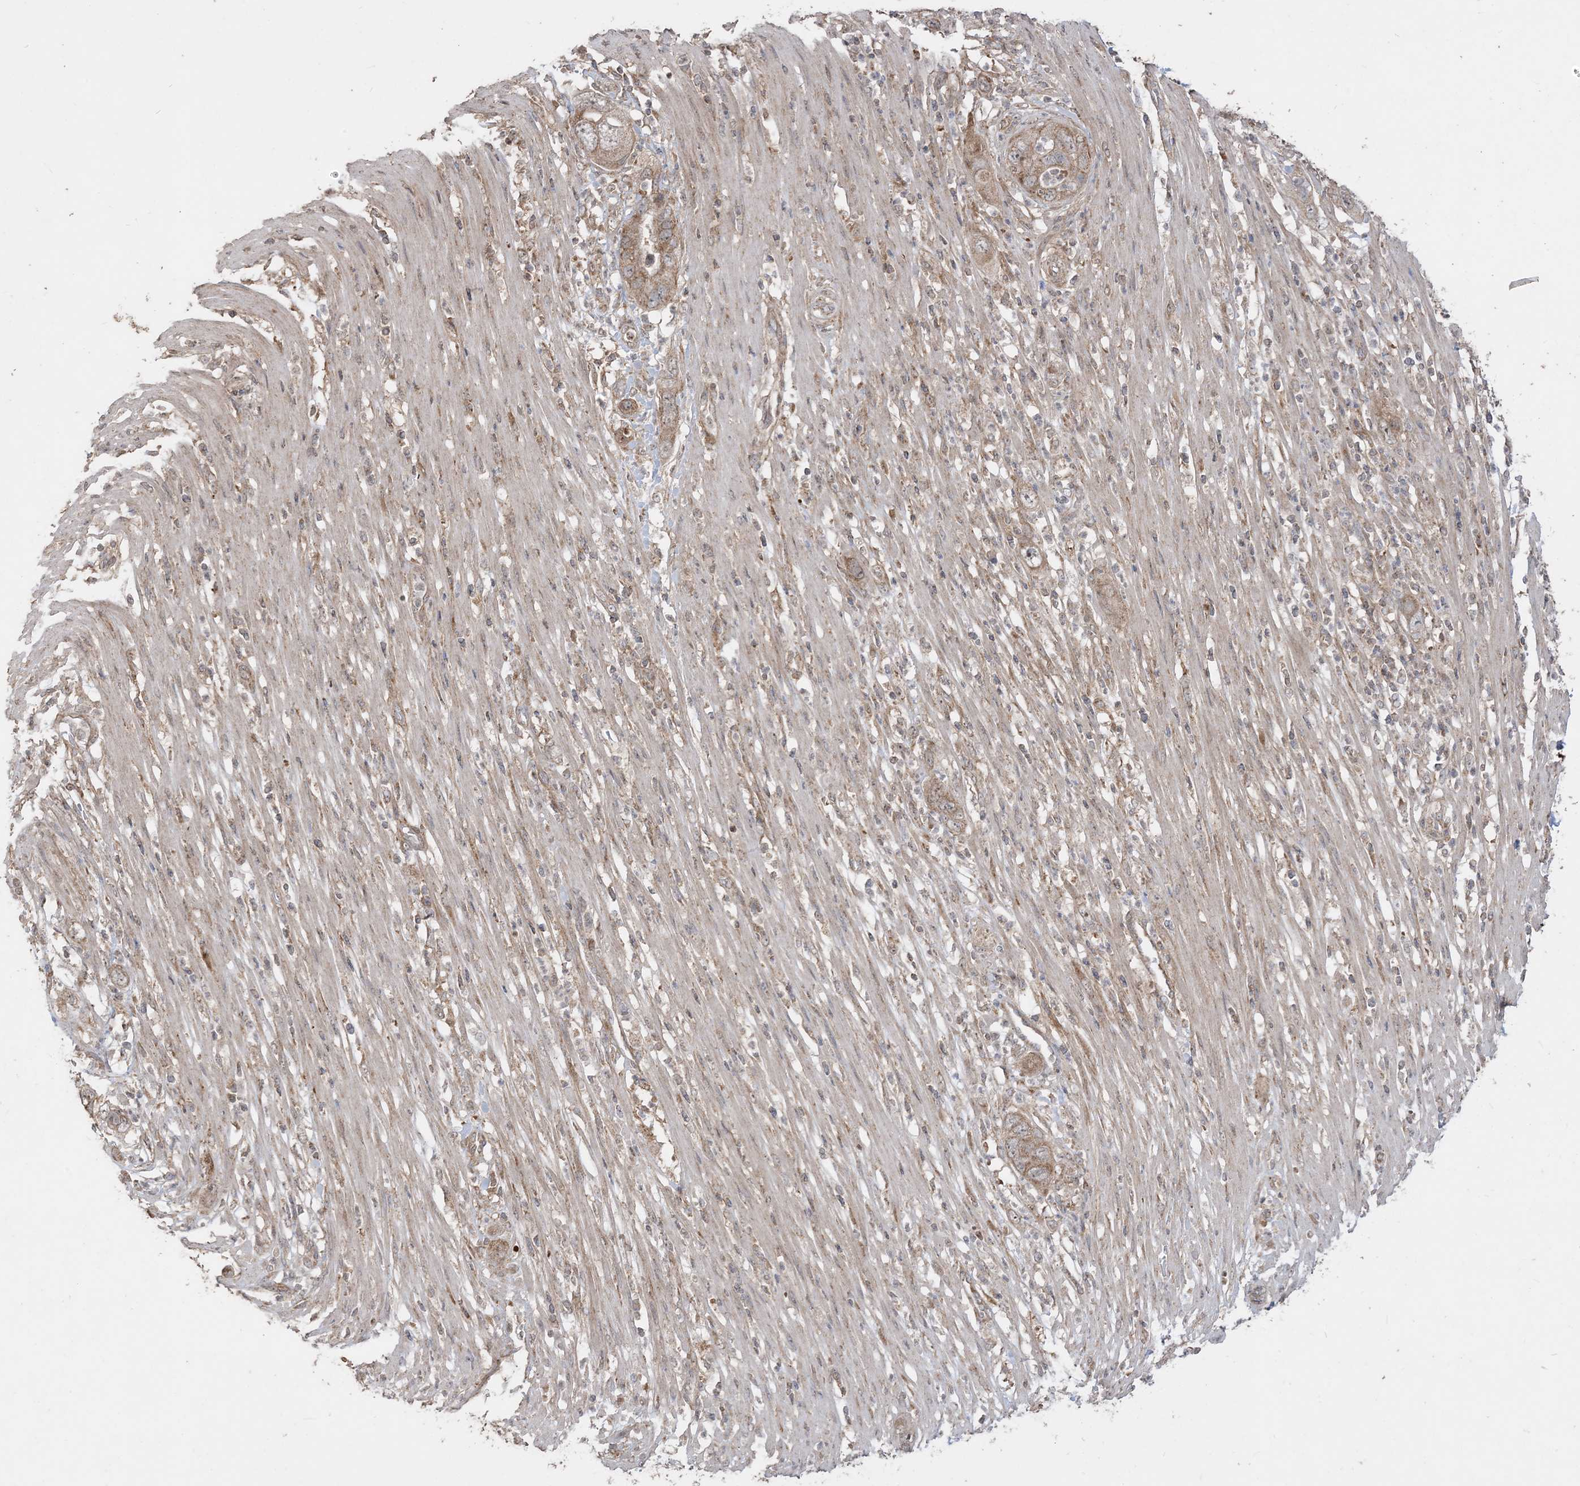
{"staining": {"intensity": "strong", "quantity": ">75%", "location": "cytoplasmic/membranous"}, "tissue": "pancreatic cancer", "cell_type": "Tumor cells", "image_type": "cancer", "snomed": [{"axis": "morphology", "description": "Adenocarcinoma, NOS"}, {"axis": "topography", "description": "Pancreas"}], "caption": "Immunohistochemistry (IHC) (DAB (3,3'-diaminobenzidine)) staining of human pancreatic adenocarcinoma shows strong cytoplasmic/membranous protein staining in about >75% of tumor cells. (Stains: DAB in brown, nuclei in blue, Microscopy: brightfield microscopy at high magnification).", "gene": "SIRT3", "patient": {"sex": "female", "age": 71}}